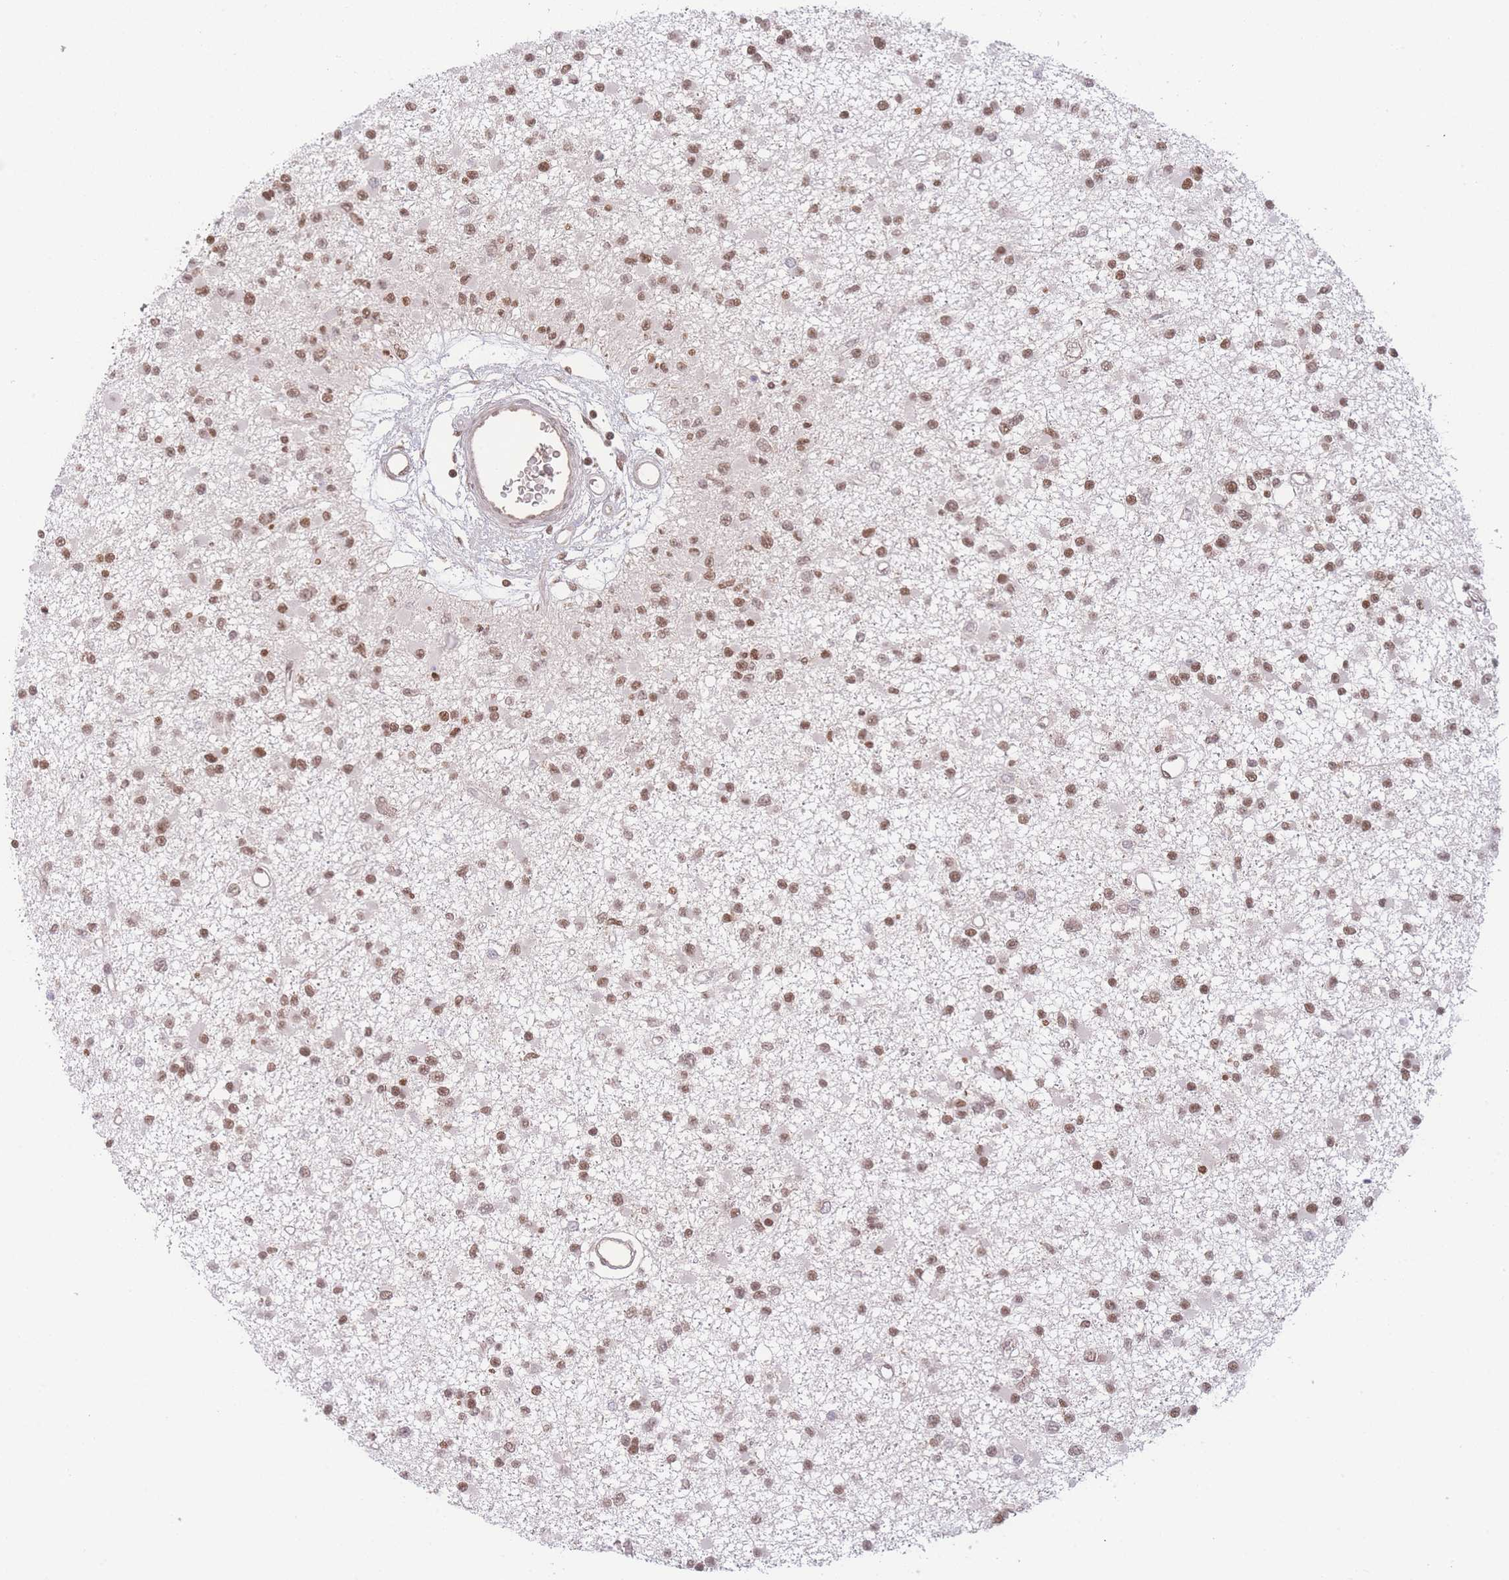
{"staining": {"intensity": "moderate", "quantity": ">75%", "location": "nuclear"}, "tissue": "glioma", "cell_type": "Tumor cells", "image_type": "cancer", "snomed": [{"axis": "morphology", "description": "Glioma, malignant, Low grade"}, {"axis": "topography", "description": "Brain"}], "caption": "High-power microscopy captured an IHC photomicrograph of low-grade glioma (malignant), revealing moderate nuclear staining in approximately >75% of tumor cells.", "gene": "RAVER1", "patient": {"sex": "female", "age": 22}}